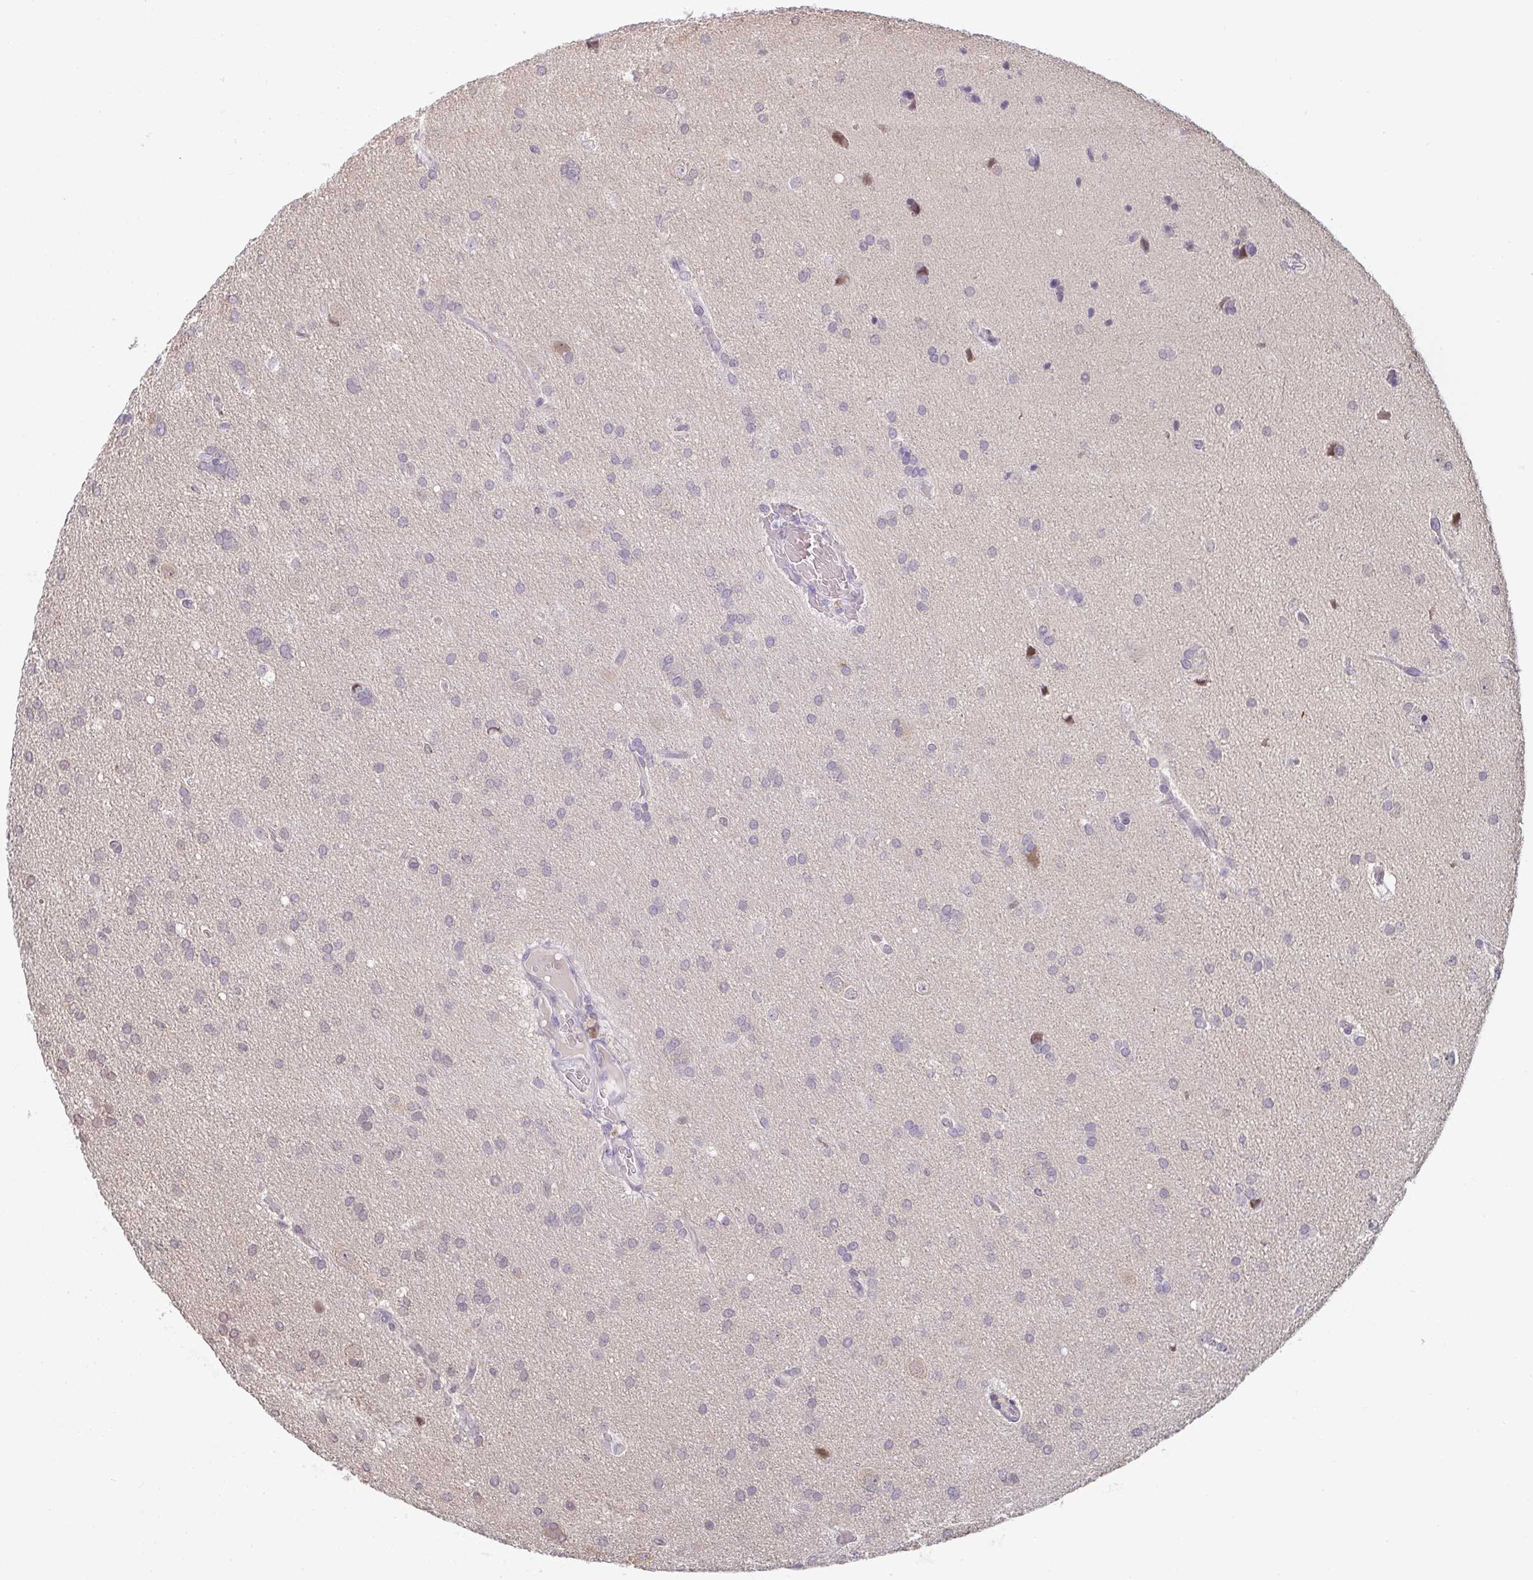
{"staining": {"intensity": "negative", "quantity": "none", "location": "none"}, "tissue": "glioma", "cell_type": "Tumor cells", "image_type": "cancer", "snomed": [{"axis": "morphology", "description": "Glioma, malignant, Low grade"}, {"axis": "topography", "description": "Brain"}], "caption": "Immunohistochemistry (IHC) micrograph of human glioma stained for a protein (brown), which exhibits no expression in tumor cells.", "gene": "GSDMB", "patient": {"sex": "female", "age": 54}}